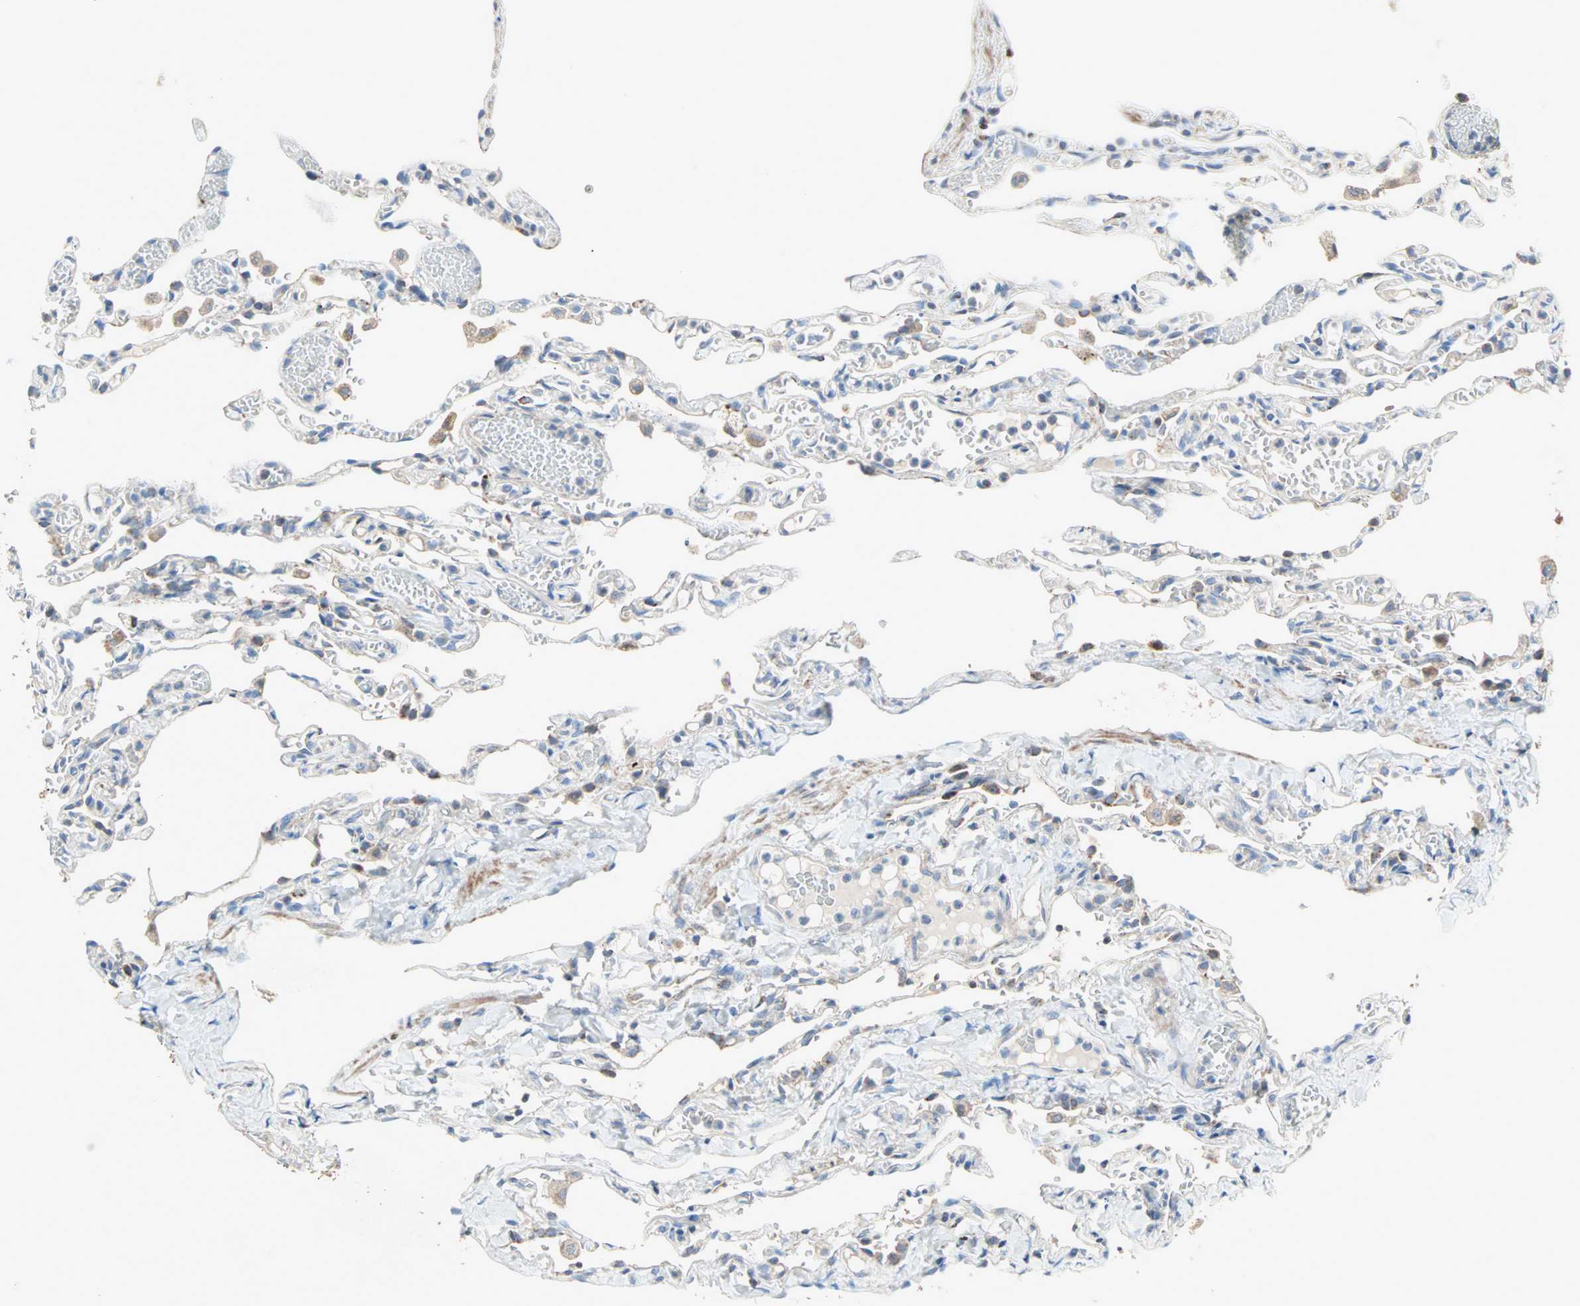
{"staining": {"intensity": "negative", "quantity": "none", "location": "none"}, "tissue": "lung", "cell_type": "Alveolar cells", "image_type": "normal", "snomed": [{"axis": "morphology", "description": "Normal tissue, NOS"}, {"axis": "topography", "description": "Lung"}], "caption": "There is no significant staining in alveolar cells of lung. The staining was performed using DAB (3,3'-diaminobenzidine) to visualize the protein expression in brown, while the nuclei were stained in blue with hematoxylin (Magnification: 20x).", "gene": "ACVRL1", "patient": {"sex": "male", "age": 21}}